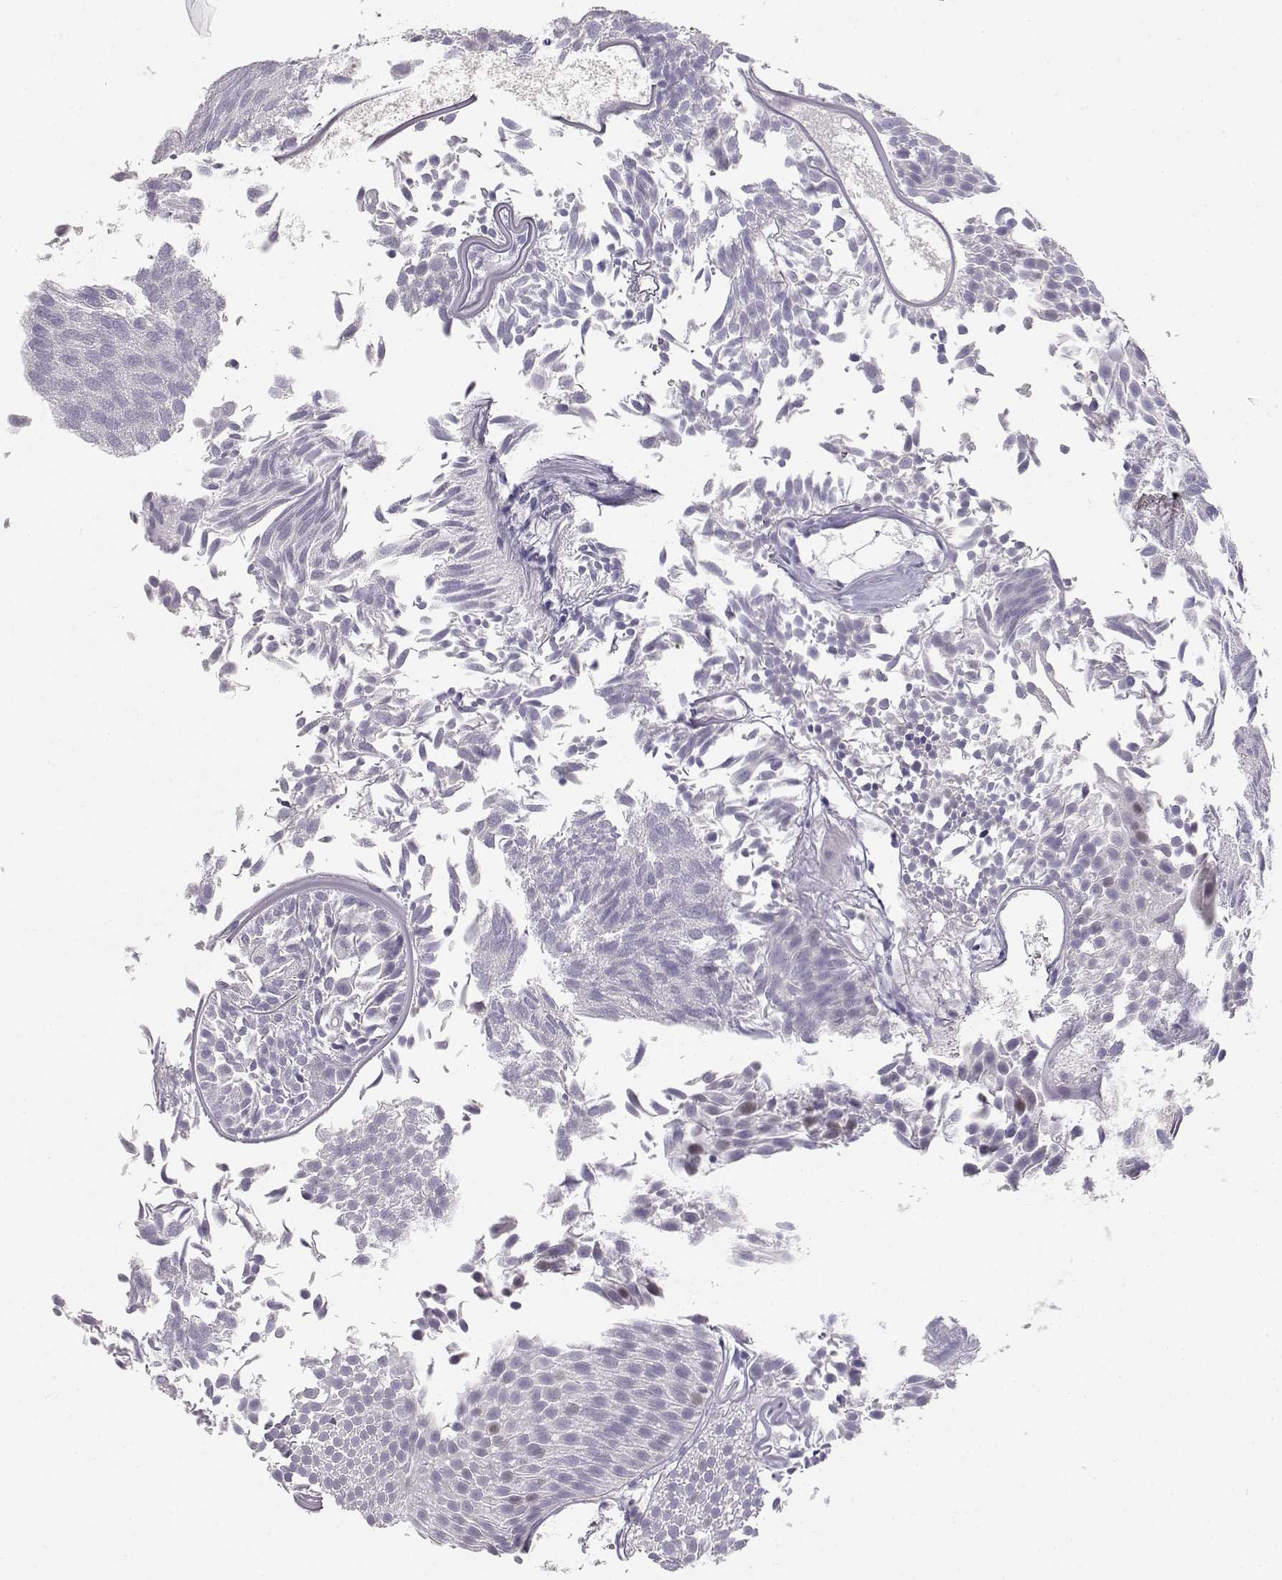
{"staining": {"intensity": "negative", "quantity": "none", "location": "none"}, "tissue": "urothelial cancer", "cell_type": "Tumor cells", "image_type": "cancer", "snomed": [{"axis": "morphology", "description": "Urothelial carcinoma, Low grade"}, {"axis": "topography", "description": "Urinary bladder"}], "caption": "Urothelial cancer was stained to show a protein in brown. There is no significant positivity in tumor cells. (DAB (3,3'-diaminobenzidine) immunohistochemistry (IHC) with hematoxylin counter stain).", "gene": "OPN5", "patient": {"sex": "male", "age": 52}}